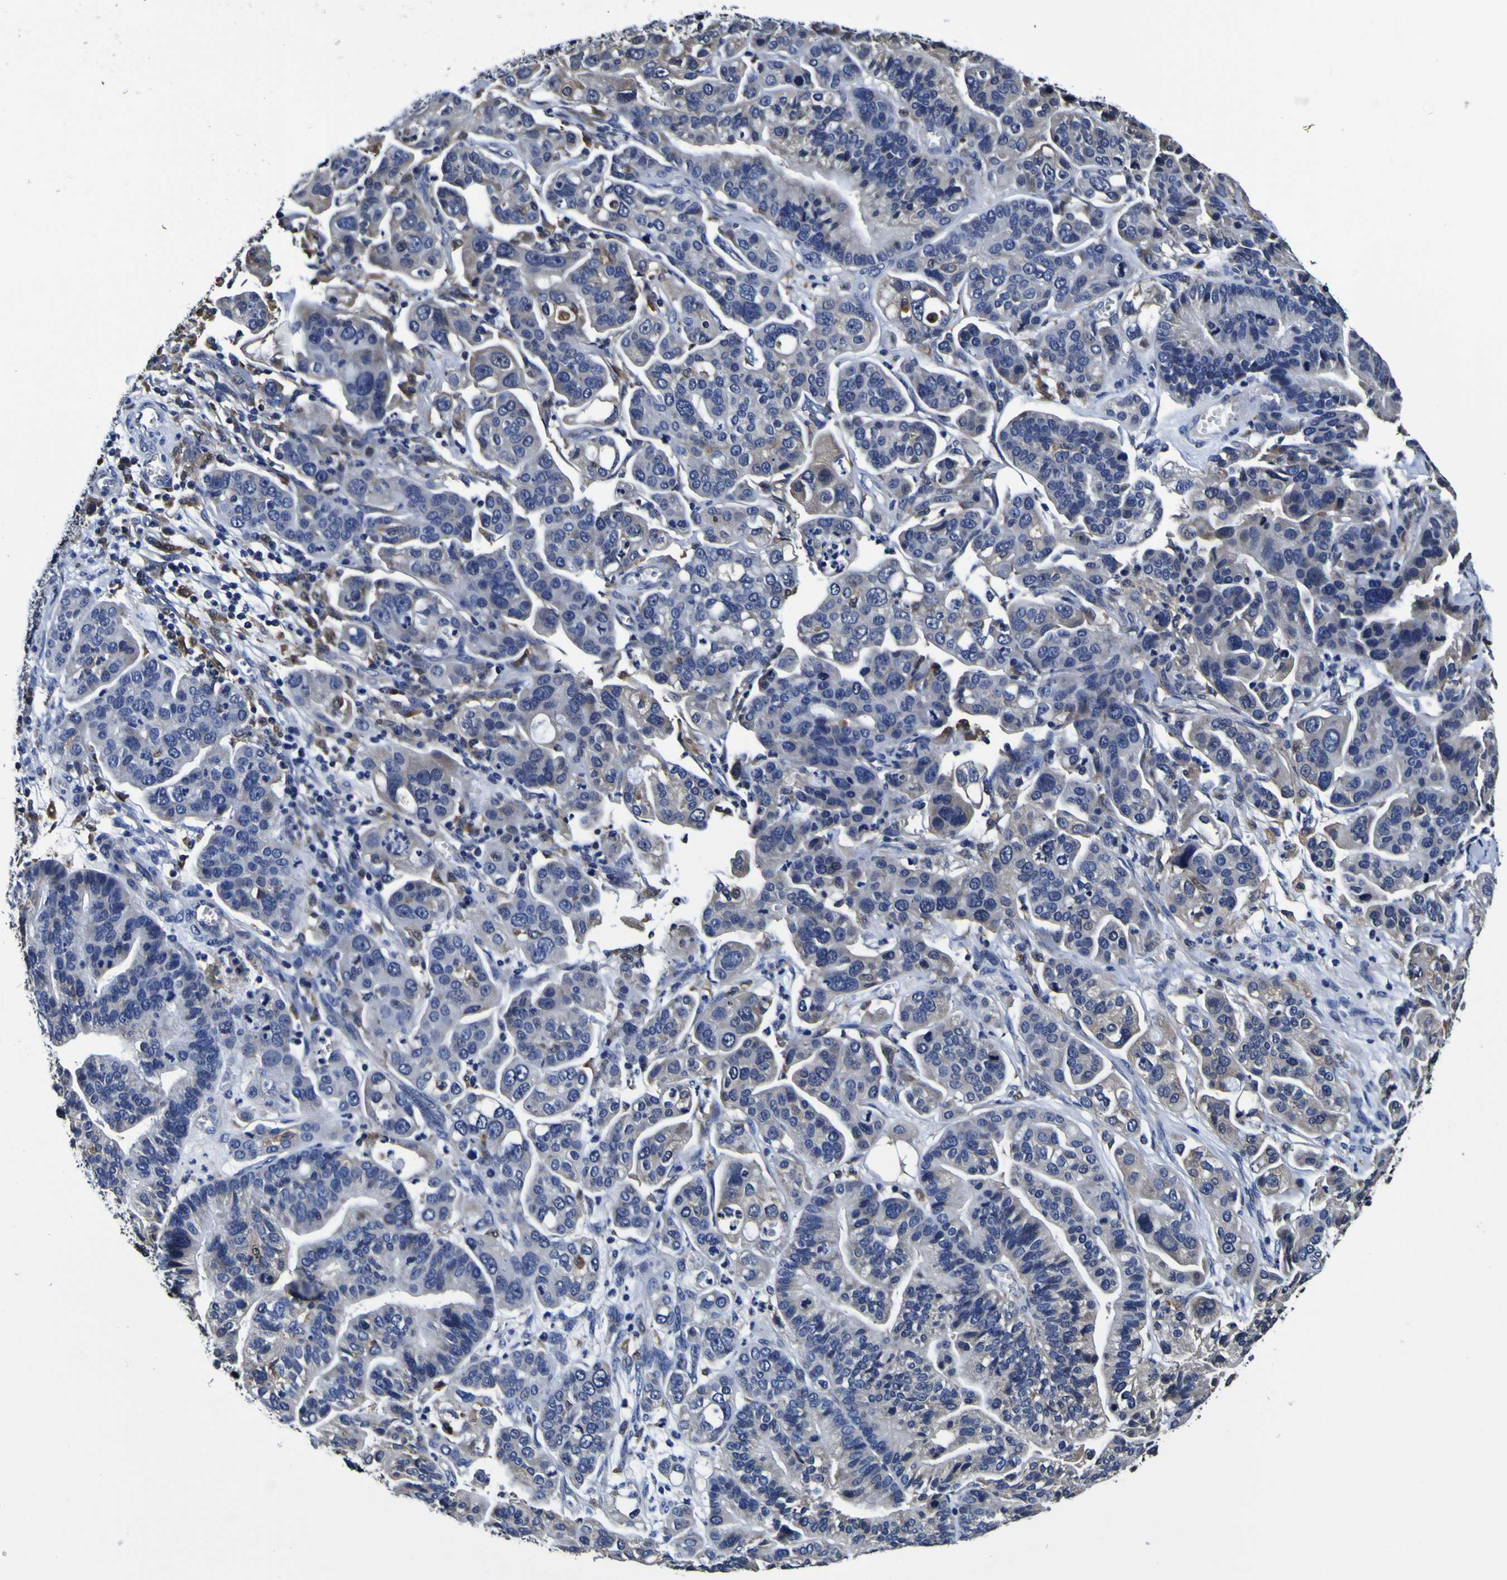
{"staining": {"intensity": "negative", "quantity": "none", "location": "none"}, "tissue": "ovarian cancer", "cell_type": "Tumor cells", "image_type": "cancer", "snomed": [{"axis": "morphology", "description": "Cystadenocarcinoma, serous, NOS"}, {"axis": "topography", "description": "Ovary"}], "caption": "This is a micrograph of immunohistochemistry staining of ovarian cancer, which shows no expression in tumor cells. (DAB immunohistochemistry visualized using brightfield microscopy, high magnification).", "gene": "GPX1", "patient": {"sex": "female", "age": 56}}